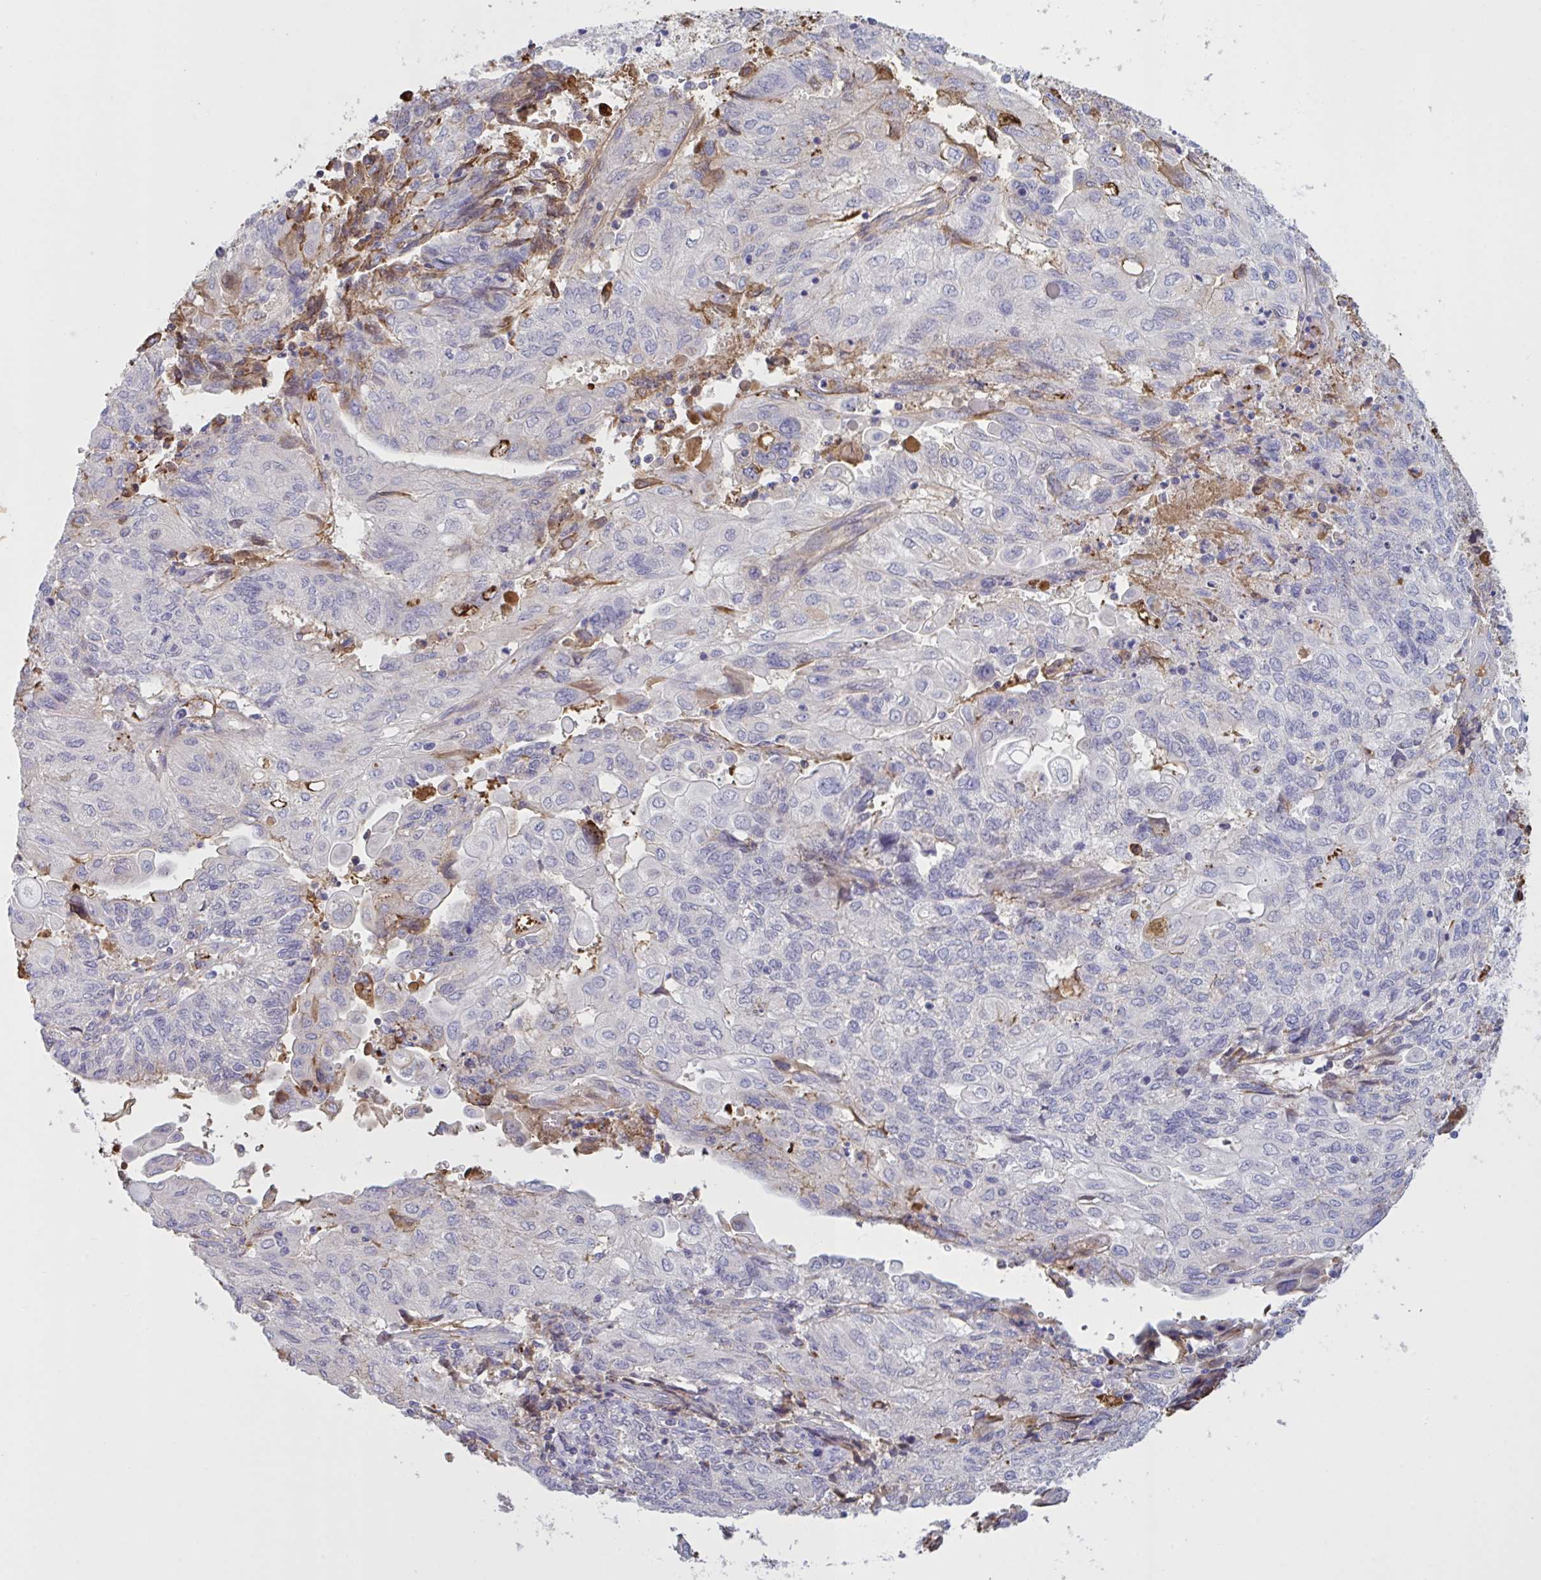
{"staining": {"intensity": "negative", "quantity": "none", "location": "none"}, "tissue": "endometrial cancer", "cell_type": "Tumor cells", "image_type": "cancer", "snomed": [{"axis": "morphology", "description": "Adenocarcinoma, NOS"}, {"axis": "topography", "description": "Endometrium"}], "caption": "Human endometrial cancer stained for a protein using immunohistochemistry demonstrates no positivity in tumor cells.", "gene": "IL1R1", "patient": {"sex": "female", "age": 54}}